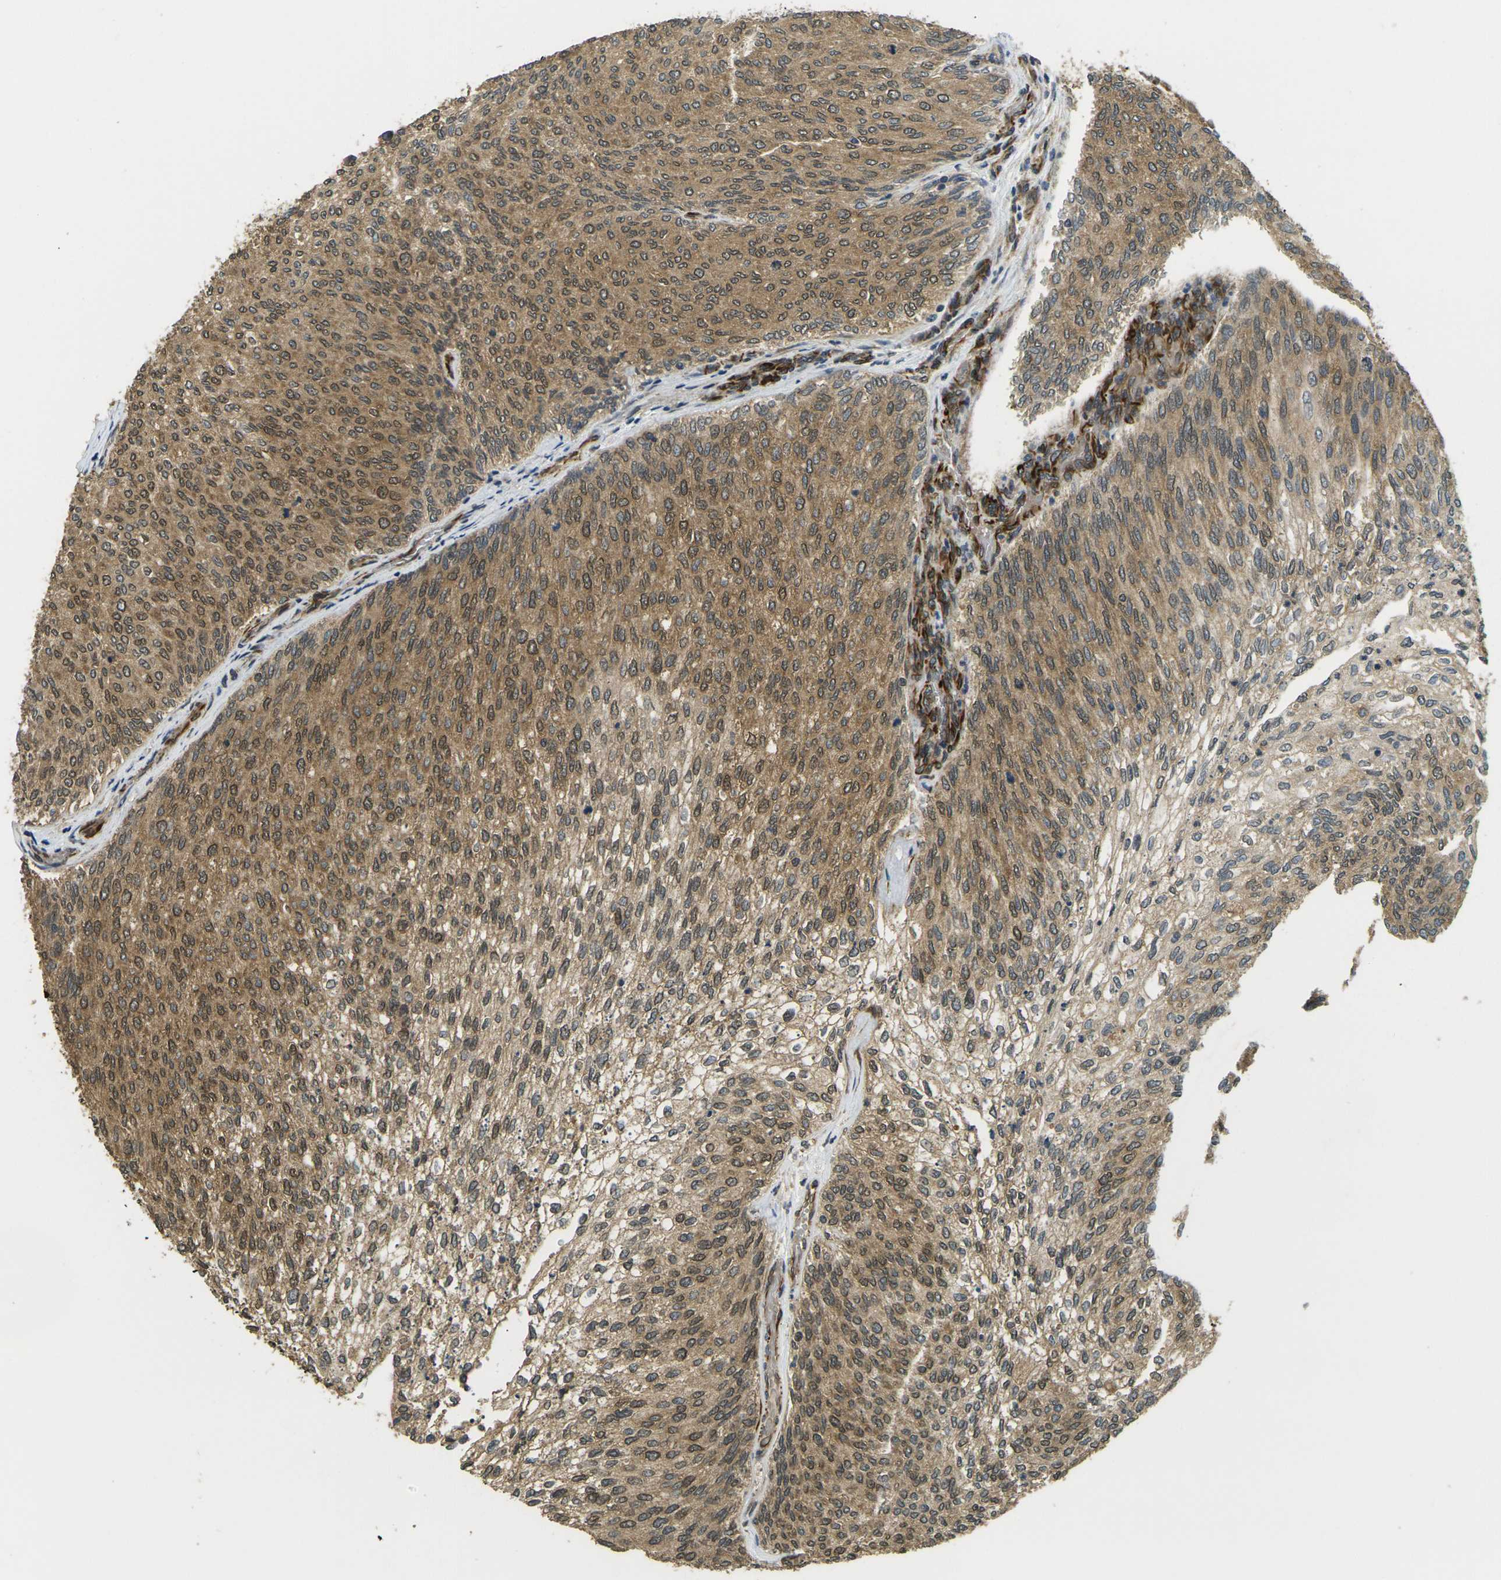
{"staining": {"intensity": "moderate", "quantity": ">75%", "location": "cytoplasmic/membranous"}, "tissue": "urothelial cancer", "cell_type": "Tumor cells", "image_type": "cancer", "snomed": [{"axis": "morphology", "description": "Urothelial carcinoma, Low grade"}, {"axis": "topography", "description": "Urinary bladder"}], "caption": "Human urothelial cancer stained with a protein marker demonstrates moderate staining in tumor cells.", "gene": "FUT11", "patient": {"sex": "female", "age": 79}}